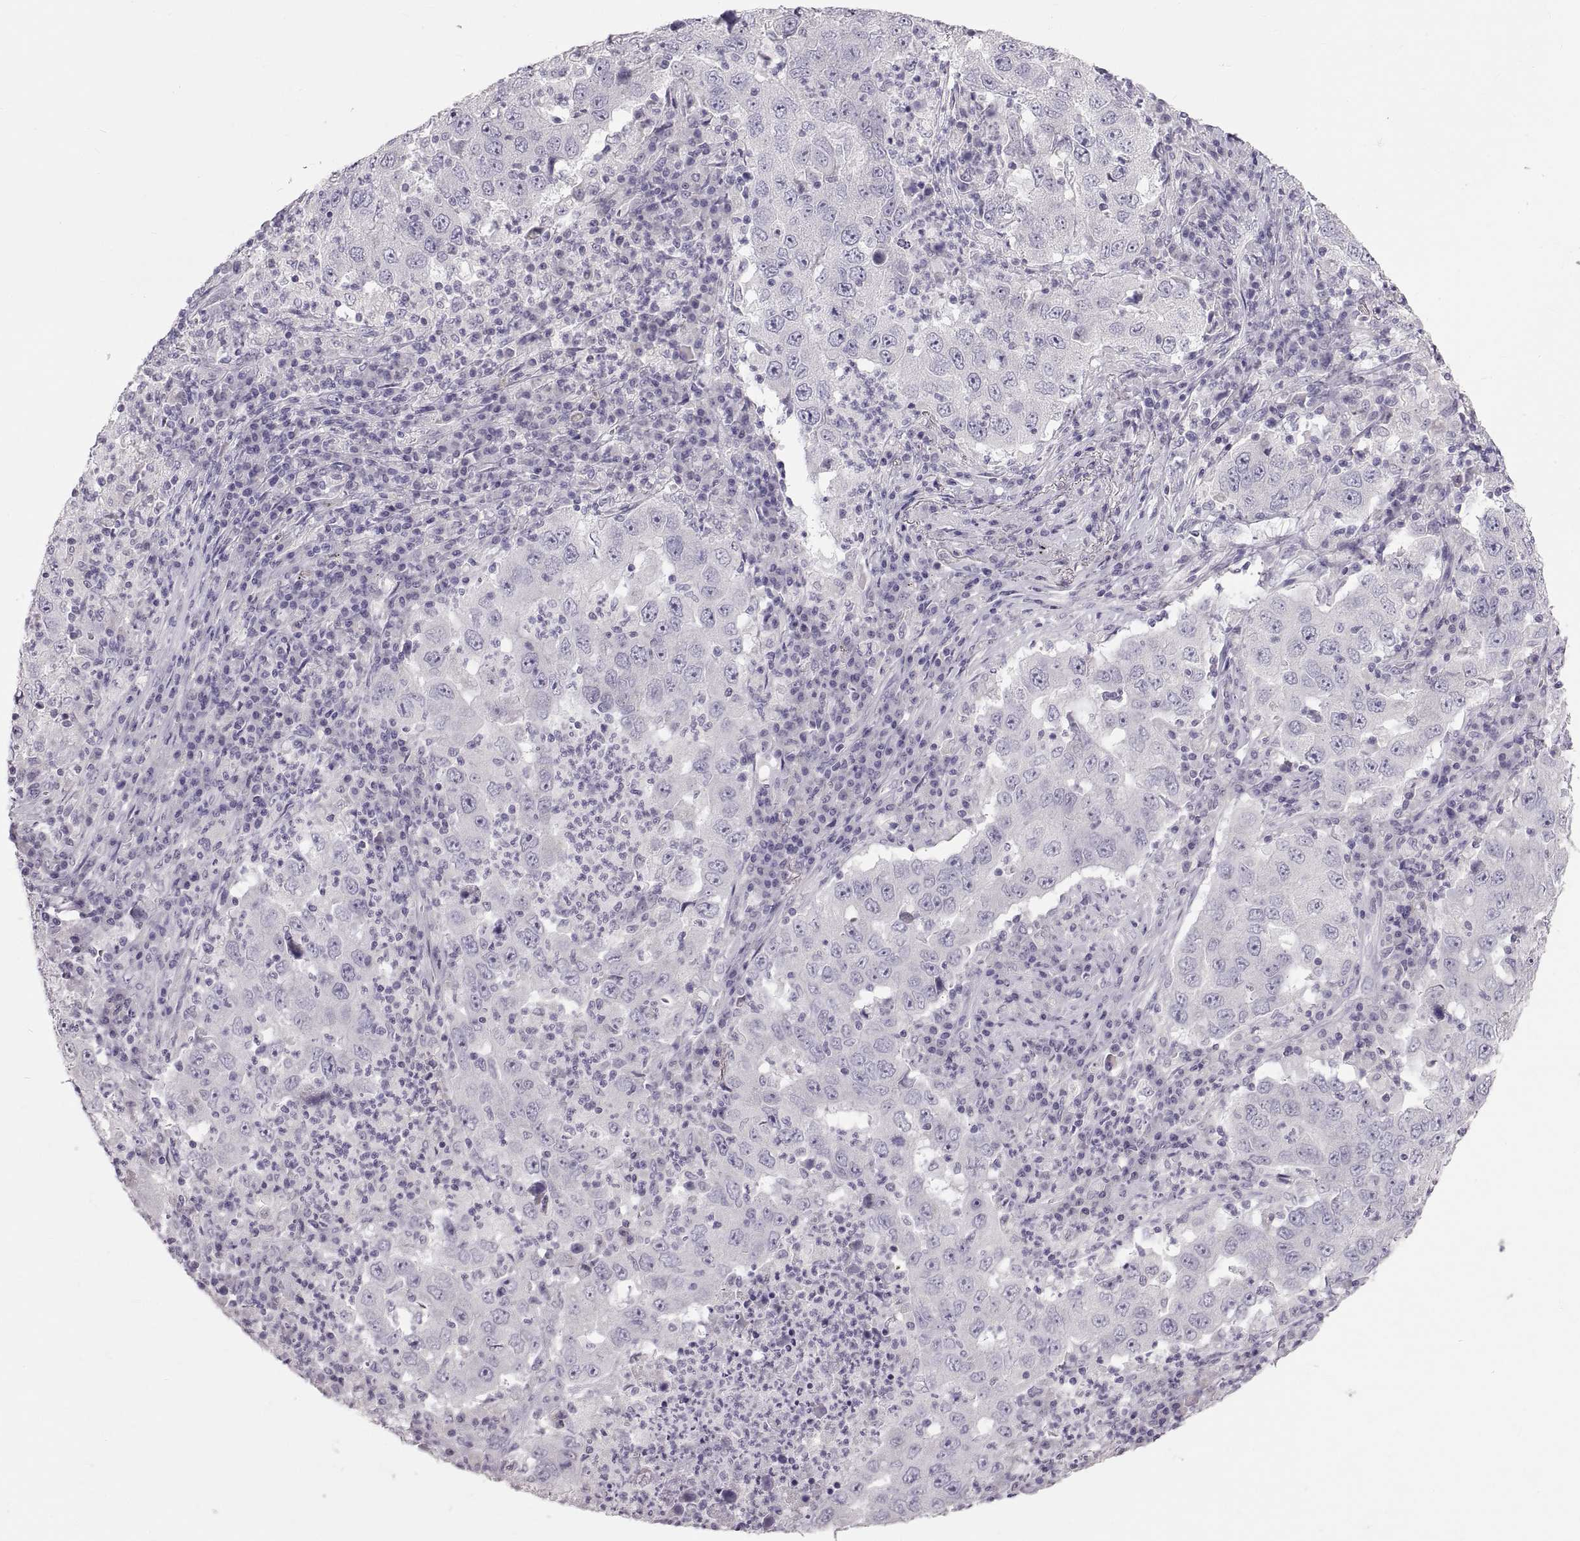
{"staining": {"intensity": "negative", "quantity": "none", "location": "none"}, "tissue": "lung cancer", "cell_type": "Tumor cells", "image_type": "cancer", "snomed": [{"axis": "morphology", "description": "Adenocarcinoma, NOS"}, {"axis": "topography", "description": "Lung"}], "caption": "High magnification brightfield microscopy of lung cancer (adenocarcinoma) stained with DAB (brown) and counterstained with hematoxylin (blue): tumor cells show no significant staining.", "gene": "WBP2NL", "patient": {"sex": "male", "age": 73}}